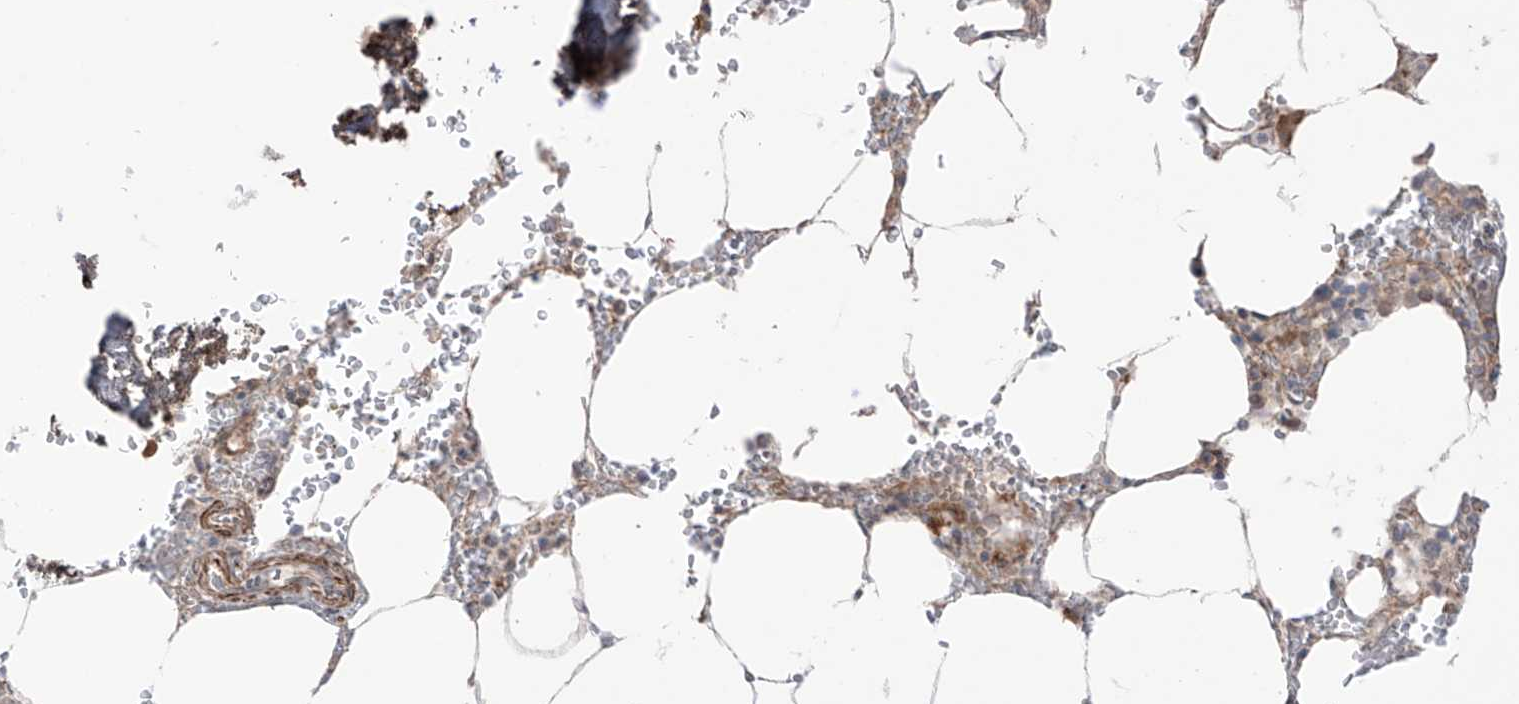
{"staining": {"intensity": "moderate", "quantity": "<25%", "location": "cytoplasmic/membranous"}, "tissue": "bone marrow", "cell_type": "Hematopoietic cells", "image_type": "normal", "snomed": [{"axis": "morphology", "description": "Normal tissue, NOS"}, {"axis": "topography", "description": "Bone marrow"}], "caption": "Immunohistochemistry (IHC) (DAB (3,3'-diaminobenzidine)) staining of normal bone marrow demonstrates moderate cytoplasmic/membranous protein positivity in about <25% of hematopoietic cells. Using DAB (brown) and hematoxylin (blue) stains, captured at high magnification using brightfield microscopy.", "gene": "TRMU", "patient": {"sex": "male", "age": 70}}